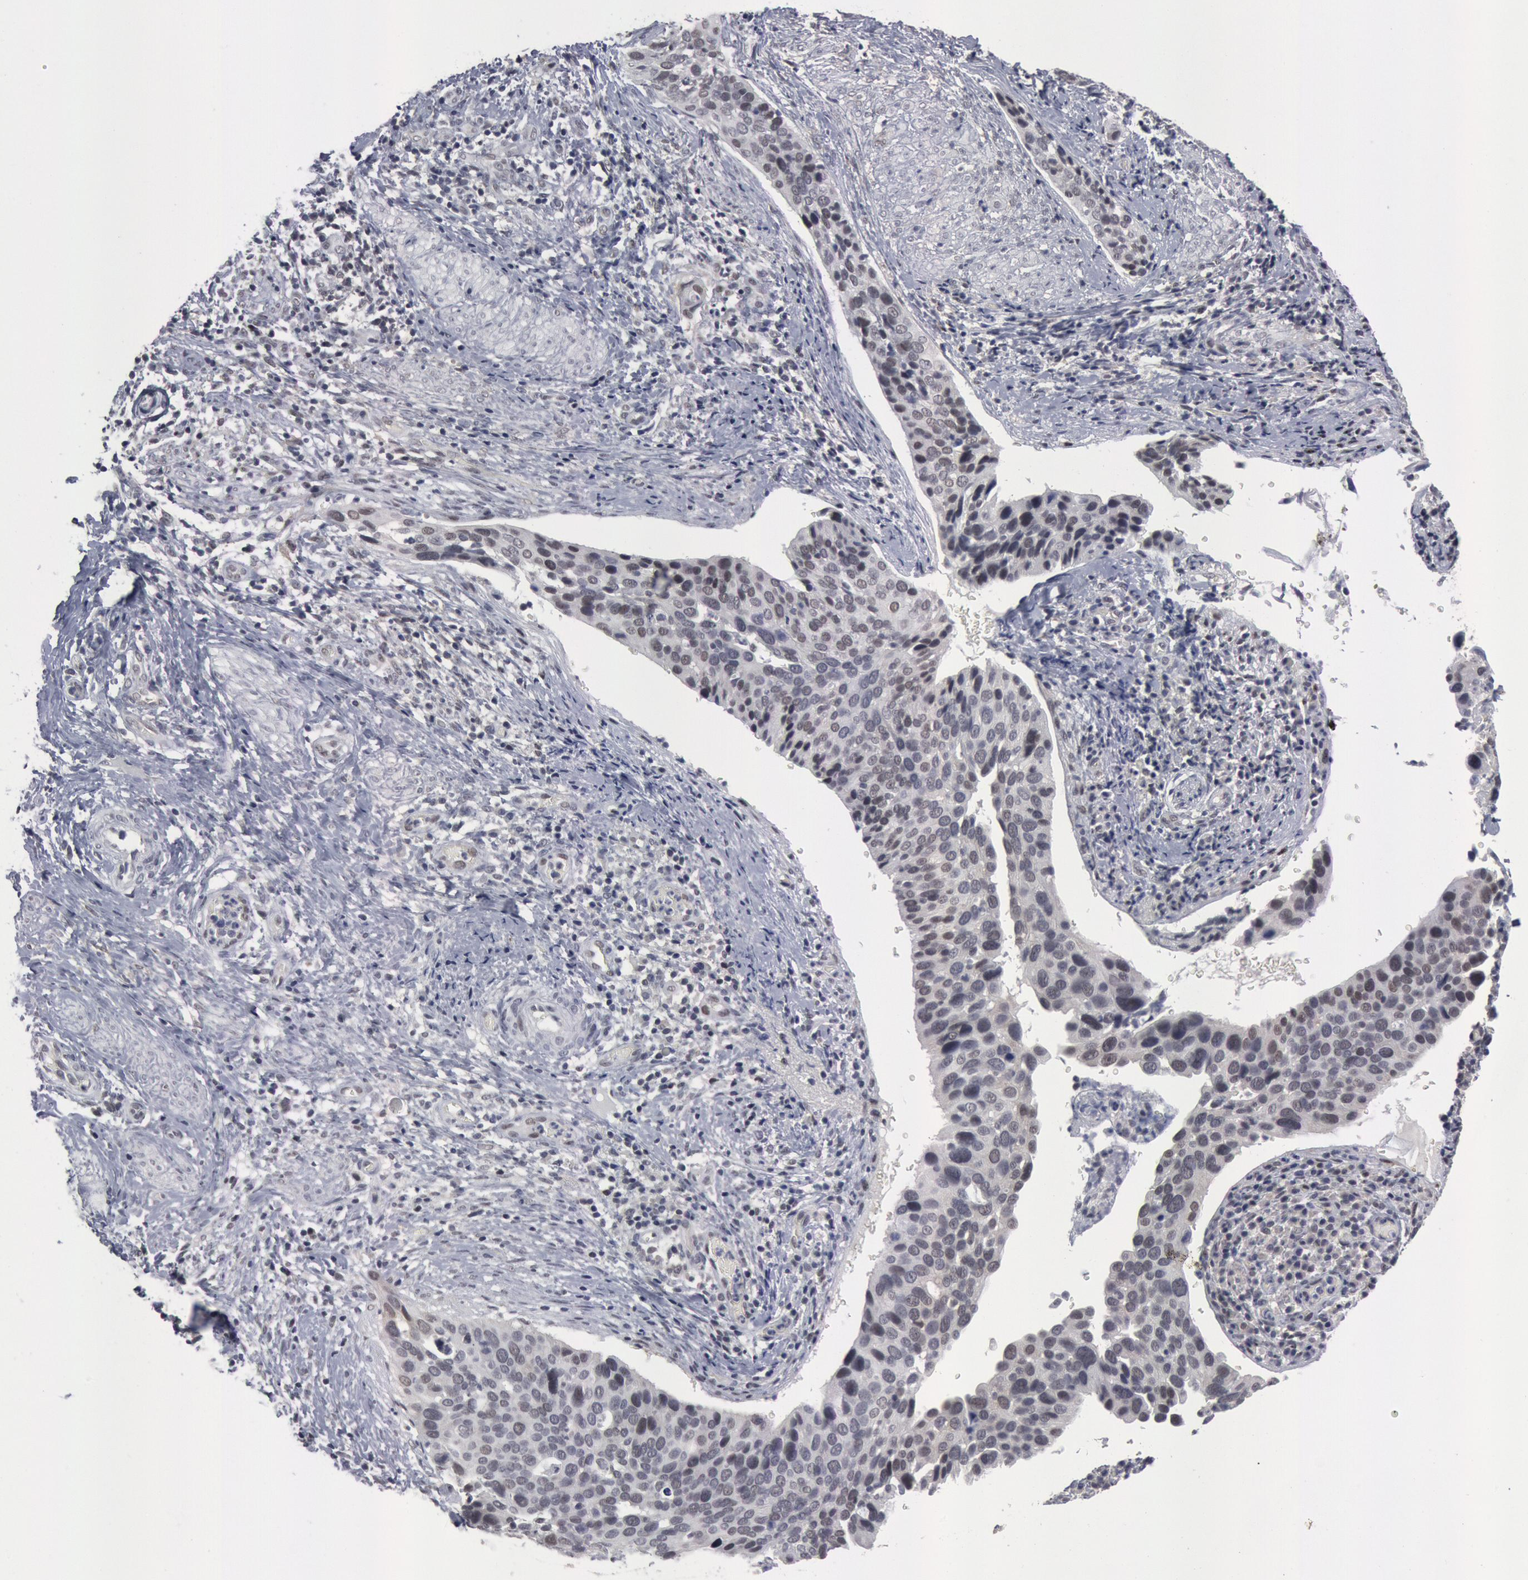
{"staining": {"intensity": "negative", "quantity": "none", "location": "none"}, "tissue": "cervical cancer", "cell_type": "Tumor cells", "image_type": "cancer", "snomed": [{"axis": "morphology", "description": "Squamous cell carcinoma, NOS"}, {"axis": "topography", "description": "Cervix"}], "caption": "Squamous cell carcinoma (cervical) stained for a protein using IHC reveals no expression tumor cells.", "gene": "FOXO1", "patient": {"sex": "female", "age": 31}}